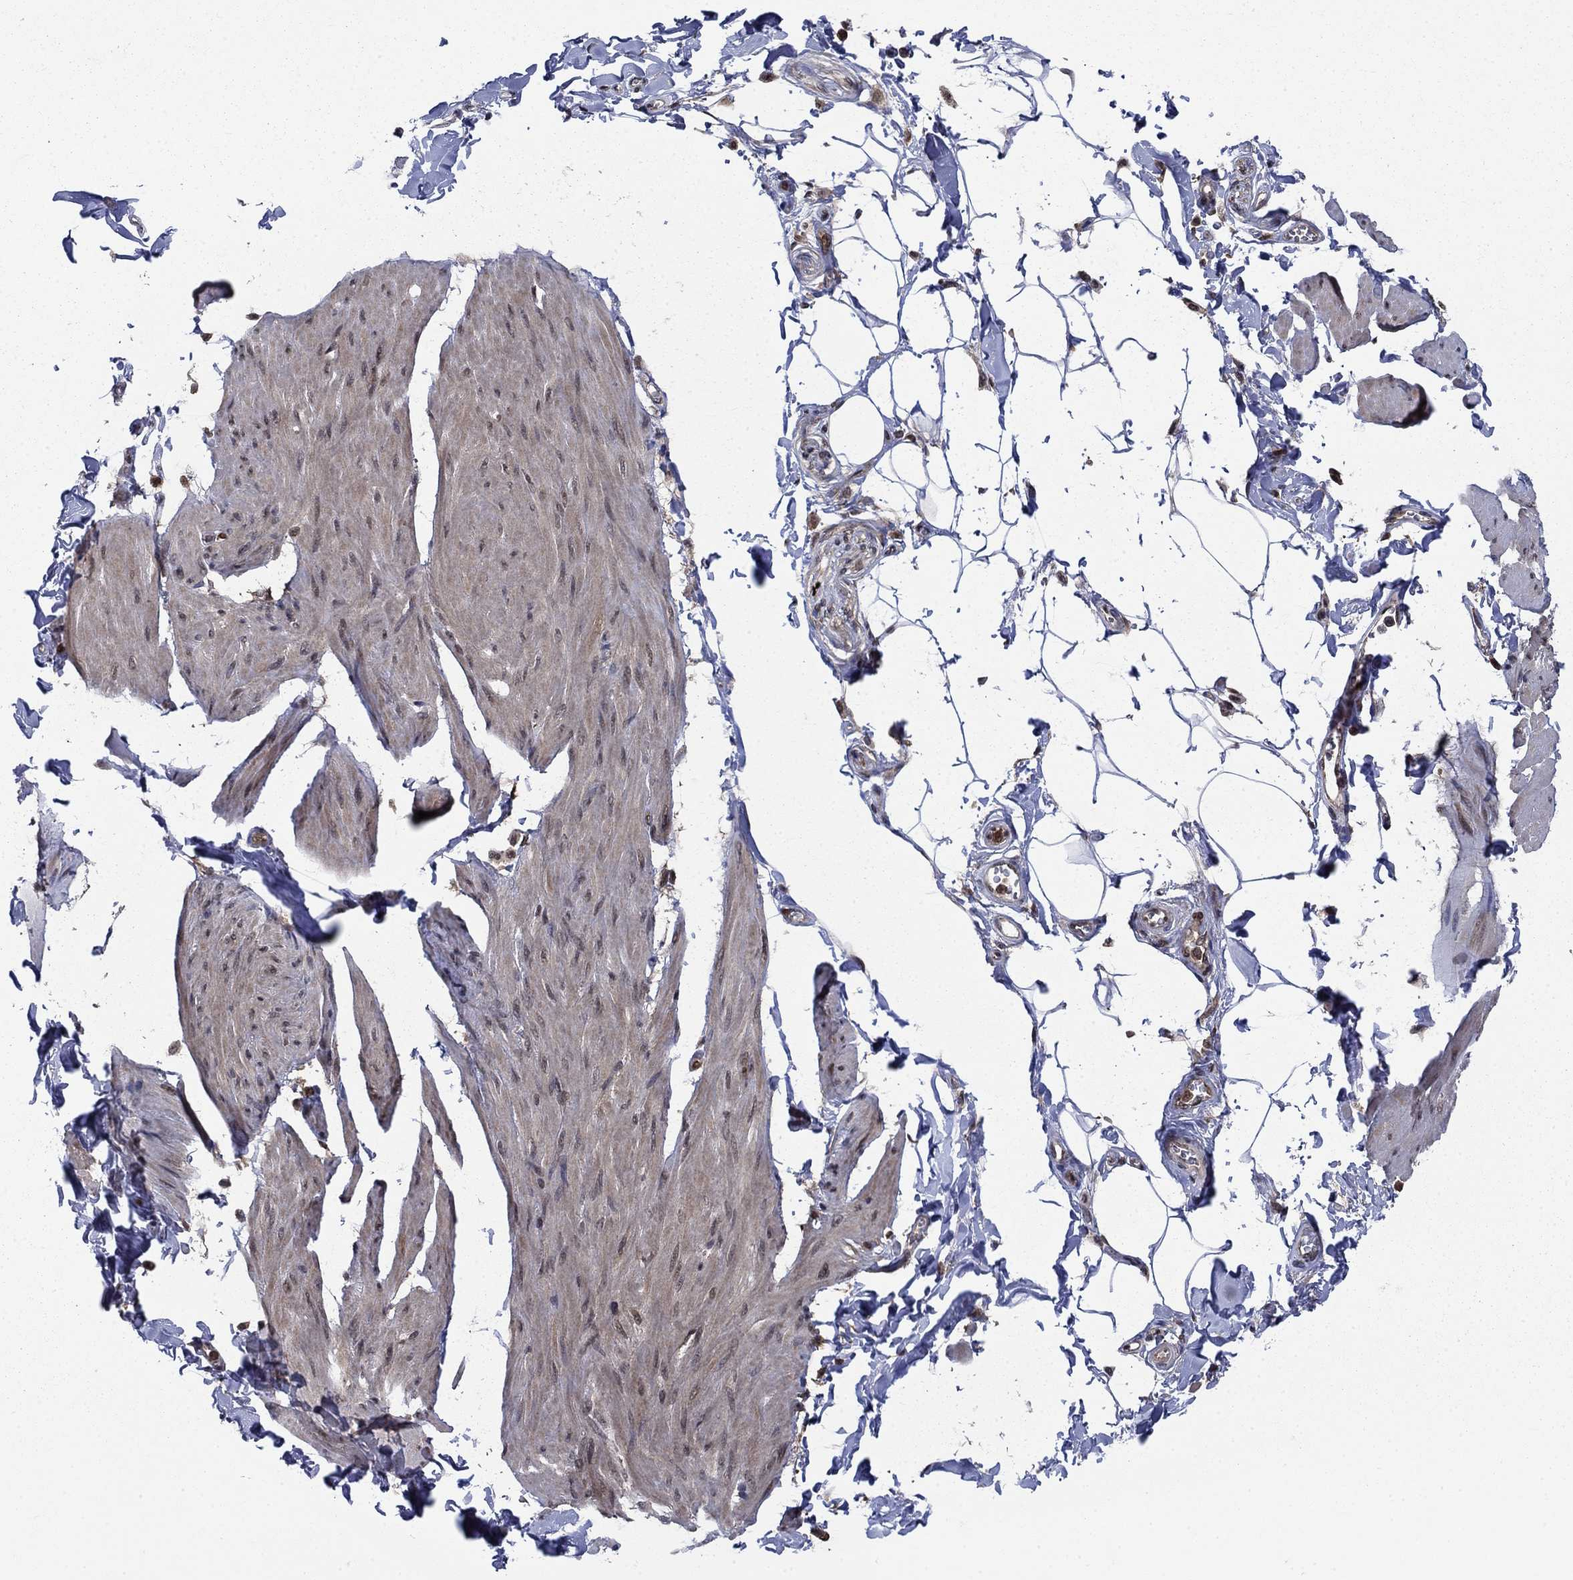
{"staining": {"intensity": "weak", "quantity": "25%-75%", "location": "cytoplasmic/membranous"}, "tissue": "smooth muscle", "cell_type": "Smooth muscle cells", "image_type": "normal", "snomed": [{"axis": "morphology", "description": "Normal tissue, NOS"}, {"axis": "topography", "description": "Adipose tissue"}, {"axis": "topography", "description": "Smooth muscle"}, {"axis": "topography", "description": "Peripheral nerve tissue"}], "caption": "Weak cytoplasmic/membranous expression is seen in approximately 25%-75% of smooth muscle cells in unremarkable smooth muscle. (Brightfield microscopy of DAB IHC at high magnification).", "gene": "CACYBP", "patient": {"sex": "male", "age": 83}}